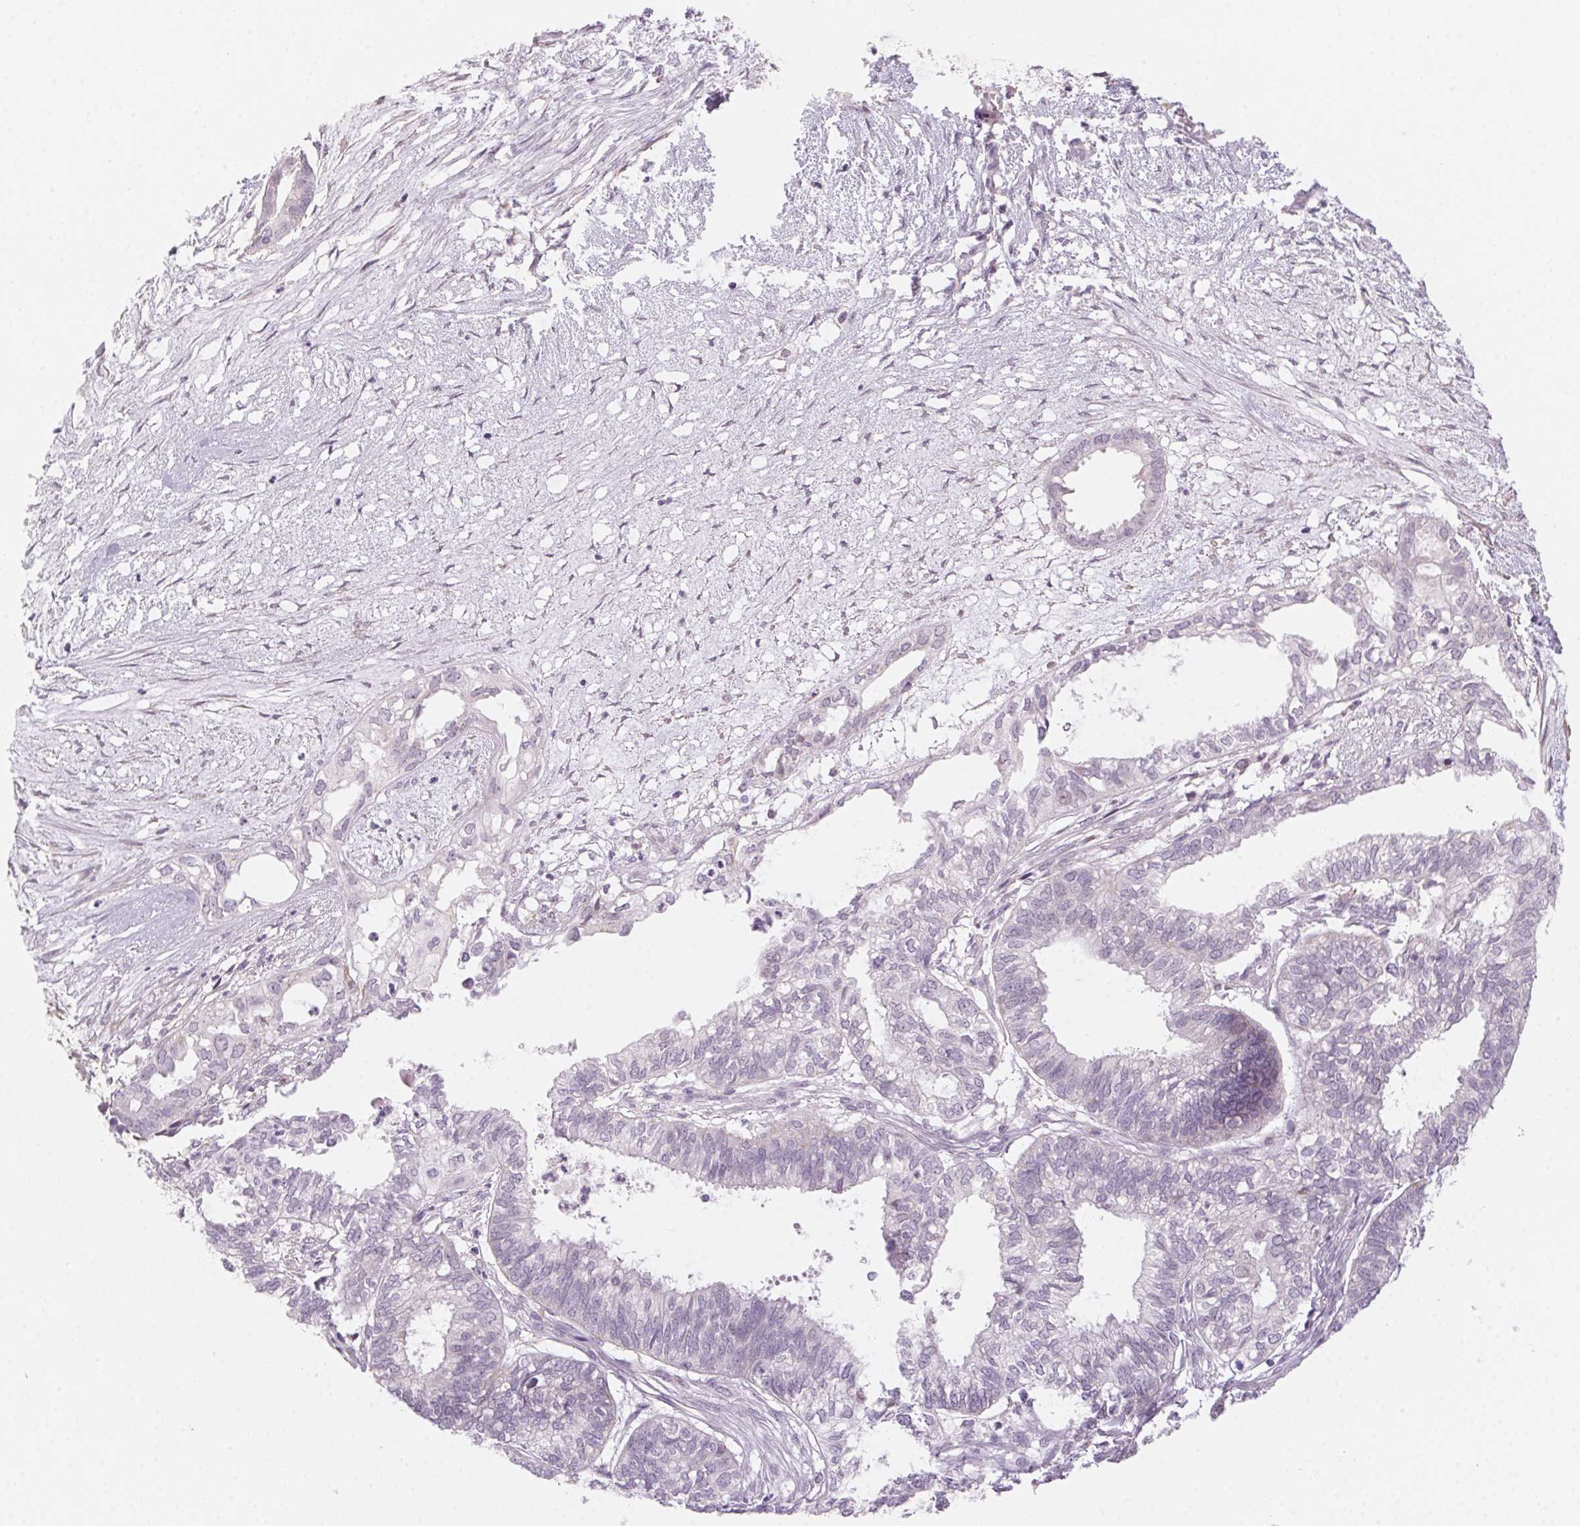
{"staining": {"intensity": "negative", "quantity": "none", "location": "none"}, "tissue": "ovarian cancer", "cell_type": "Tumor cells", "image_type": "cancer", "snomed": [{"axis": "morphology", "description": "Carcinoma, endometroid"}, {"axis": "topography", "description": "Ovary"}], "caption": "A micrograph of human ovarian endometroid carcinoma is negative for staining in tumor cells.", "gene": "PRPH", "patient": {"sex": "female", "age": 64}}